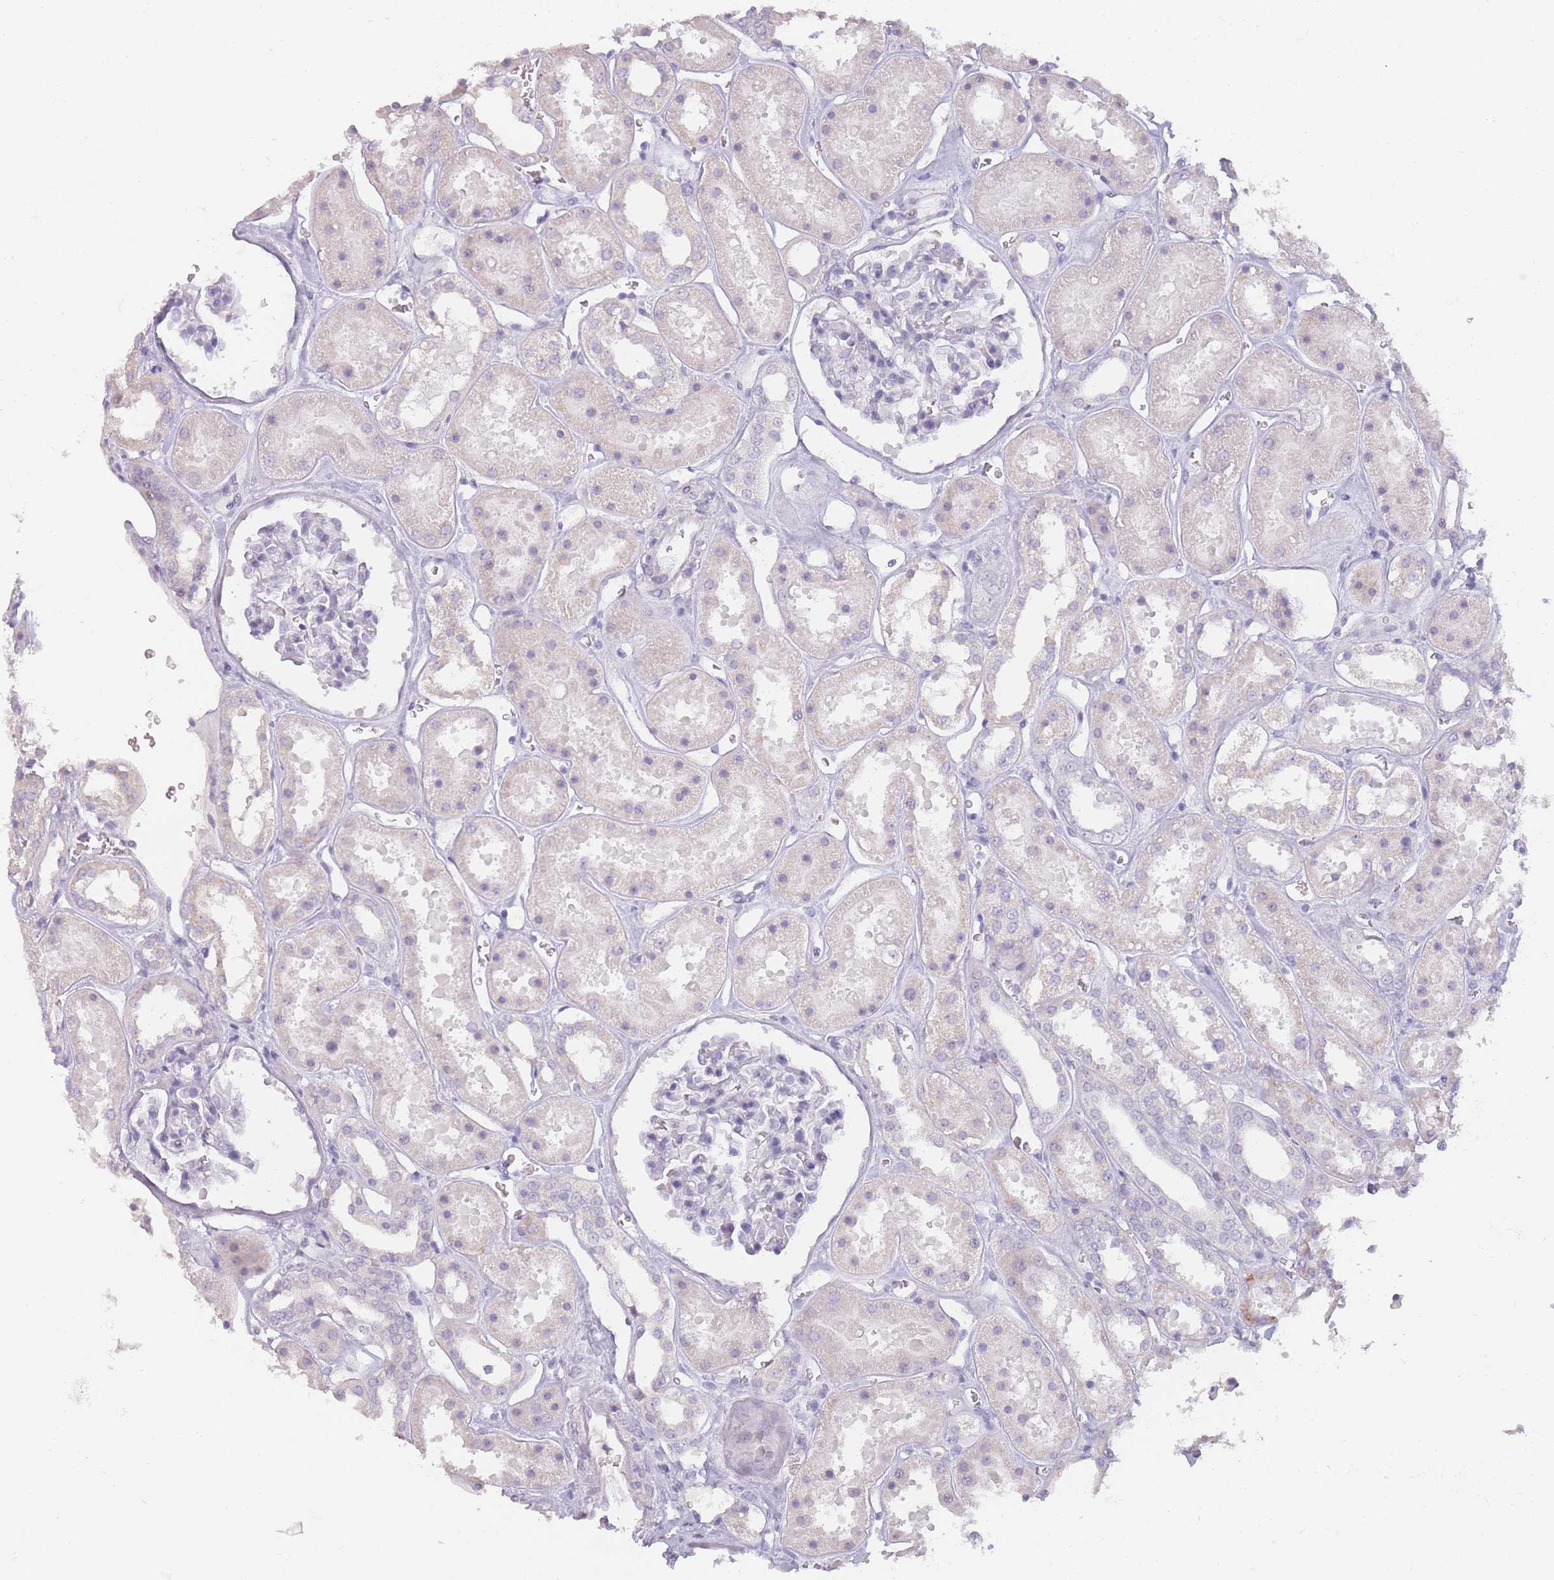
{"staining": {"intensity": "negative", "quantity": "none", "location": "none"}, "tissue": "kidney", "cell_type": "Cells in glomeruli", "image_type": "normal", "snomed": [{"axis": "morphology", "description": "Normal tissue, NOS"}, {"axis": "topography", "description": "Kidney"}], "caption": "A photomicrograph of kidney stained for a protein displays no brown staining in cells in glomeruli. The staining is performed using DAB brown chromogen with nuclei counter-stained in using hematoxylin.", "gene": "INS", "patient": {"sex": "female", "age": 41}}